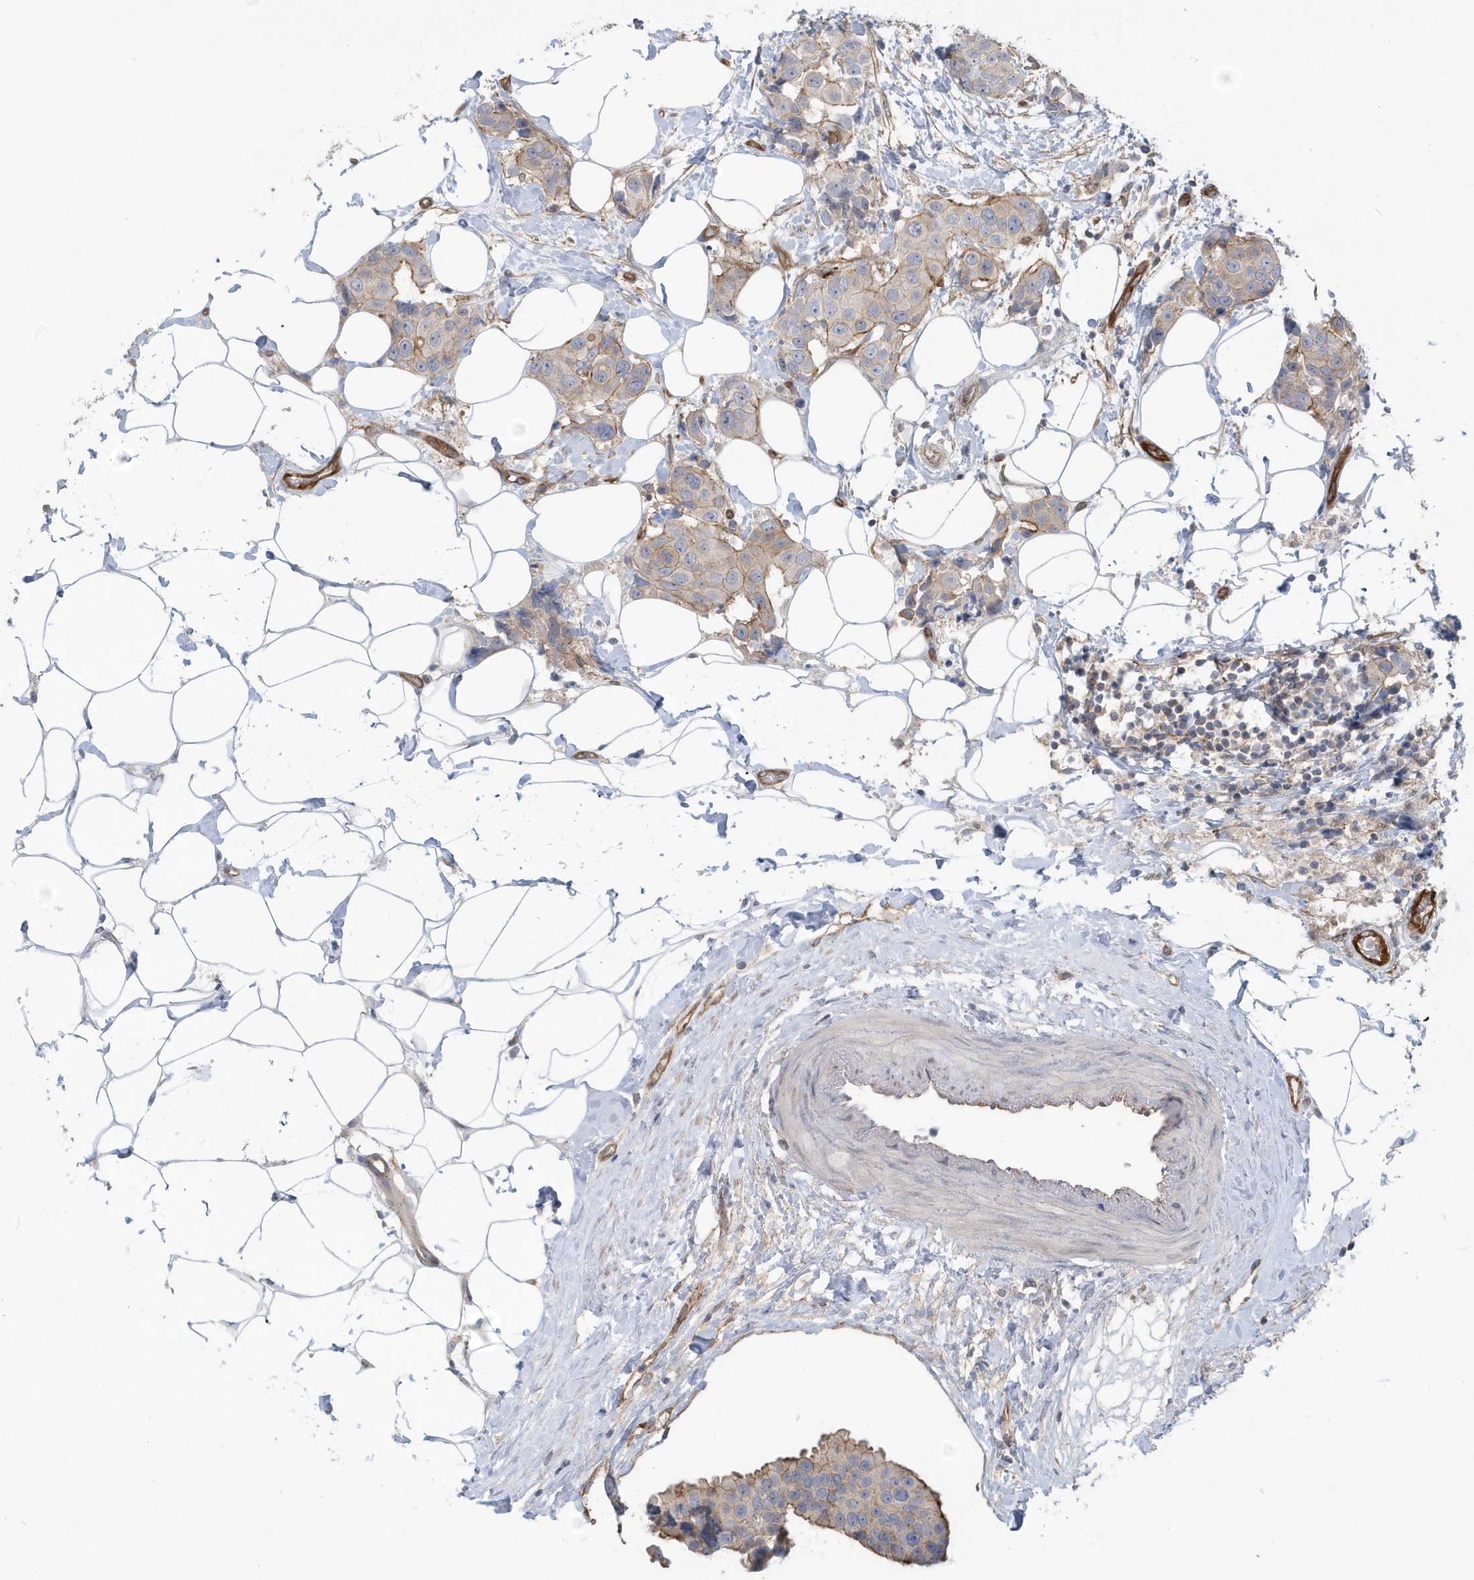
{"staining": {"intensity": "weak", "quantity": "25%-75%", "location": "cytoplasmic/membranous"}, "tissue": "breast cancer", "cell_type": "Tumor cells", "image_type": "cancer", "snomed": [{"axis": "morphology", "description": "Normal tissue, NOS"}, {"axis": "morphology", "description": "Duct carcinoma"}, {"axis": "topography", "description": "Breast"}], "caption": "Weak cytoplasmic/membranous staining is identified in approximately 25%-75% of tumor cells in invasive ductal carcinoma (breast).", "gene": "RAI14", "patient": {"sex": "female", "age": 39}}